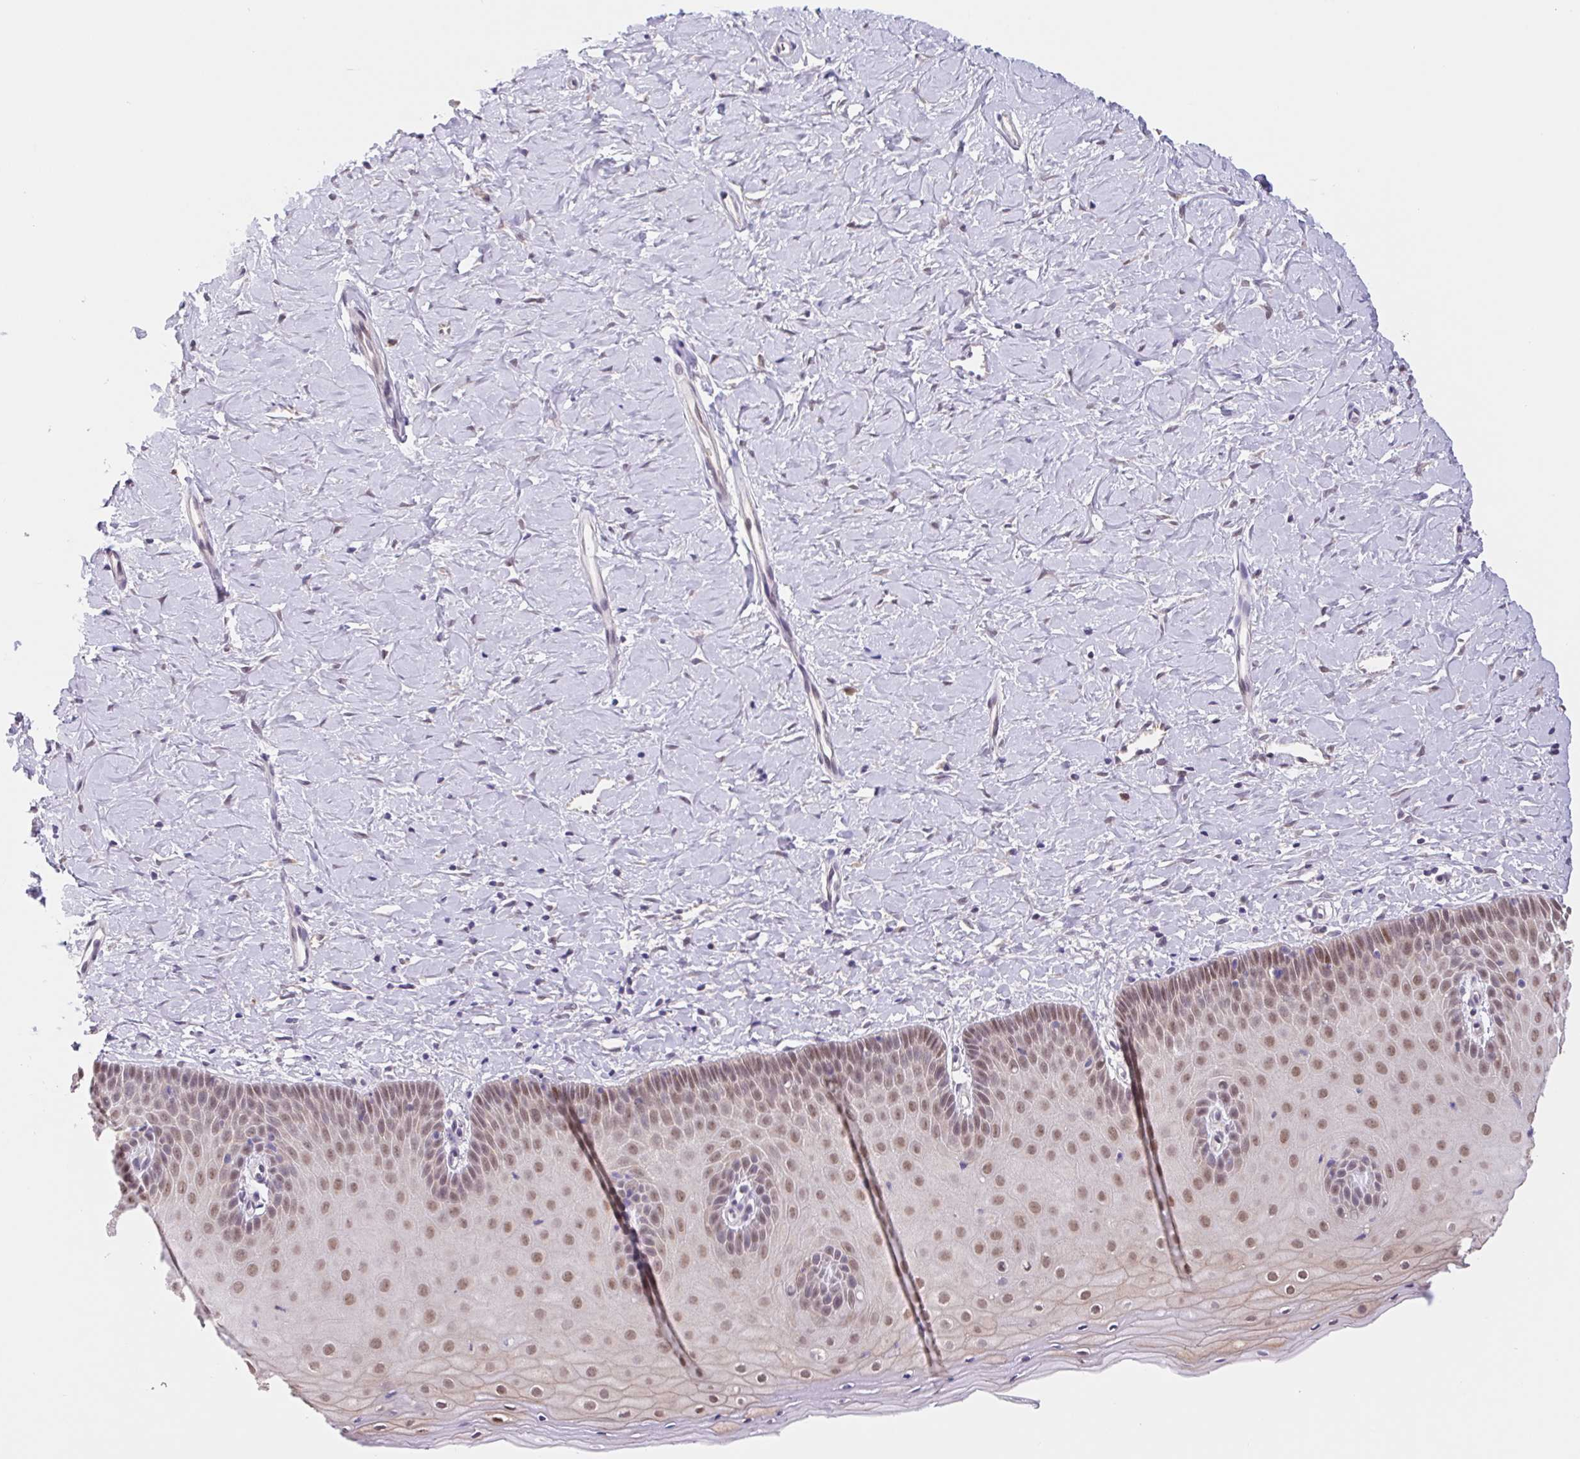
{"staining": {"intensity": "weak", "quantity": ">75%", "location": "nuclear"}, "tissue": "cervix", "cell_type": "Glandular cells", "image_type": "normal", "snomed": [{"axis": "morphology", "description": "Normal tissue, NOS"}, {"axis": "topography", "description": "Cervix"}], "caption": "Protein staining of unremarkable cervix demonstrates weak nuclear expression in approximately >75% of glandular cells.", "gene": "L3MBTL4", "patient": {"sex": "female", "age": 37}}